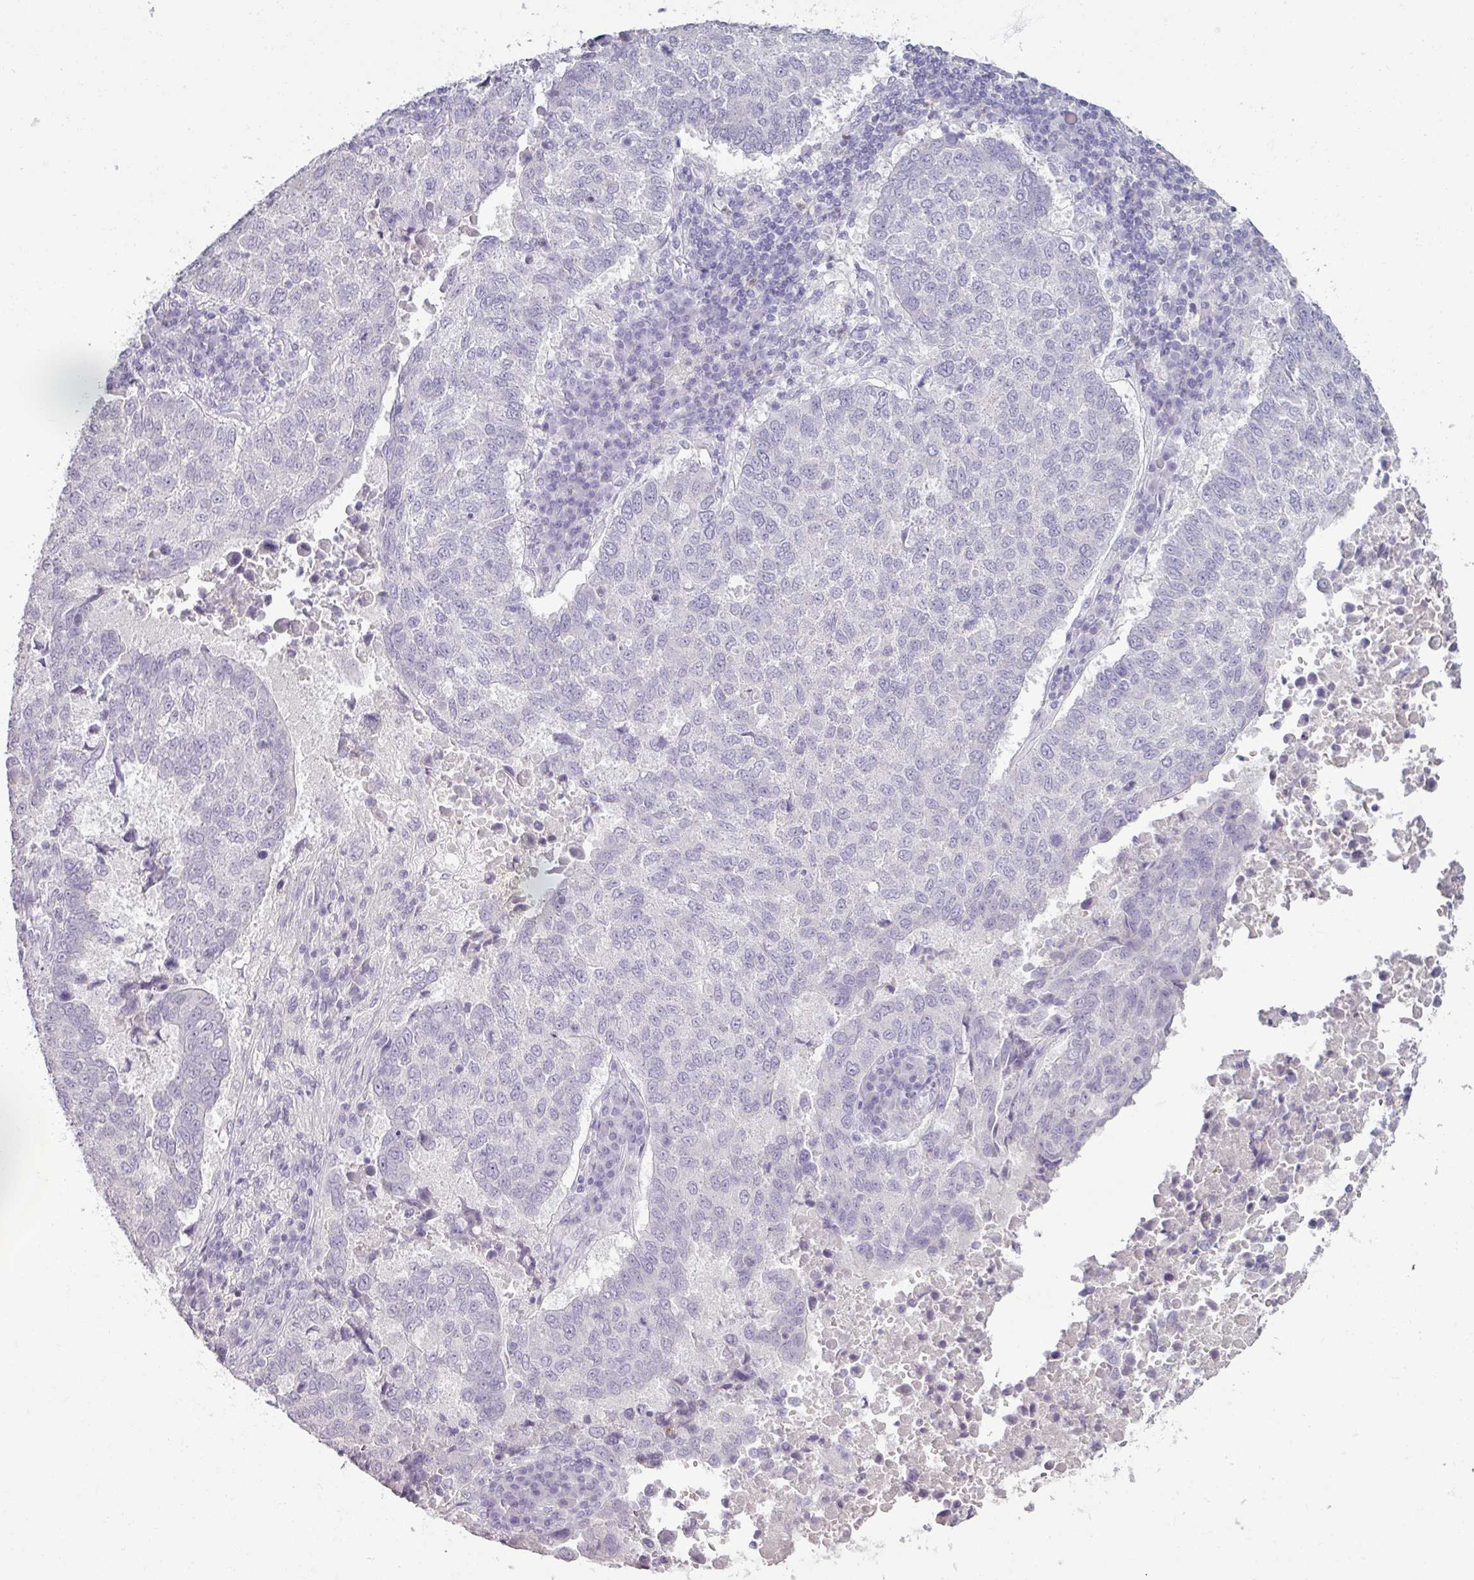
{"staining": {"intensity": "negative", "quantity": "none", "location": "none"}, "tissue": "lung cancer", "cell_type": "Tumor cells", "image_type": "cancer", "snomed": [{"axis": "morphology", "description": "Squamous cell carcinoma, NOS"}, {"axis": "topography", "description": "Lung"}], "caption": "IHC image of neoplastic tissue: human lung cancer (squamous cell carcinoma) stained with DAB shows no significant protein staining in tumor cells.", "gene": "ARG1", "patient": {"sex": "male", "age": 73}}